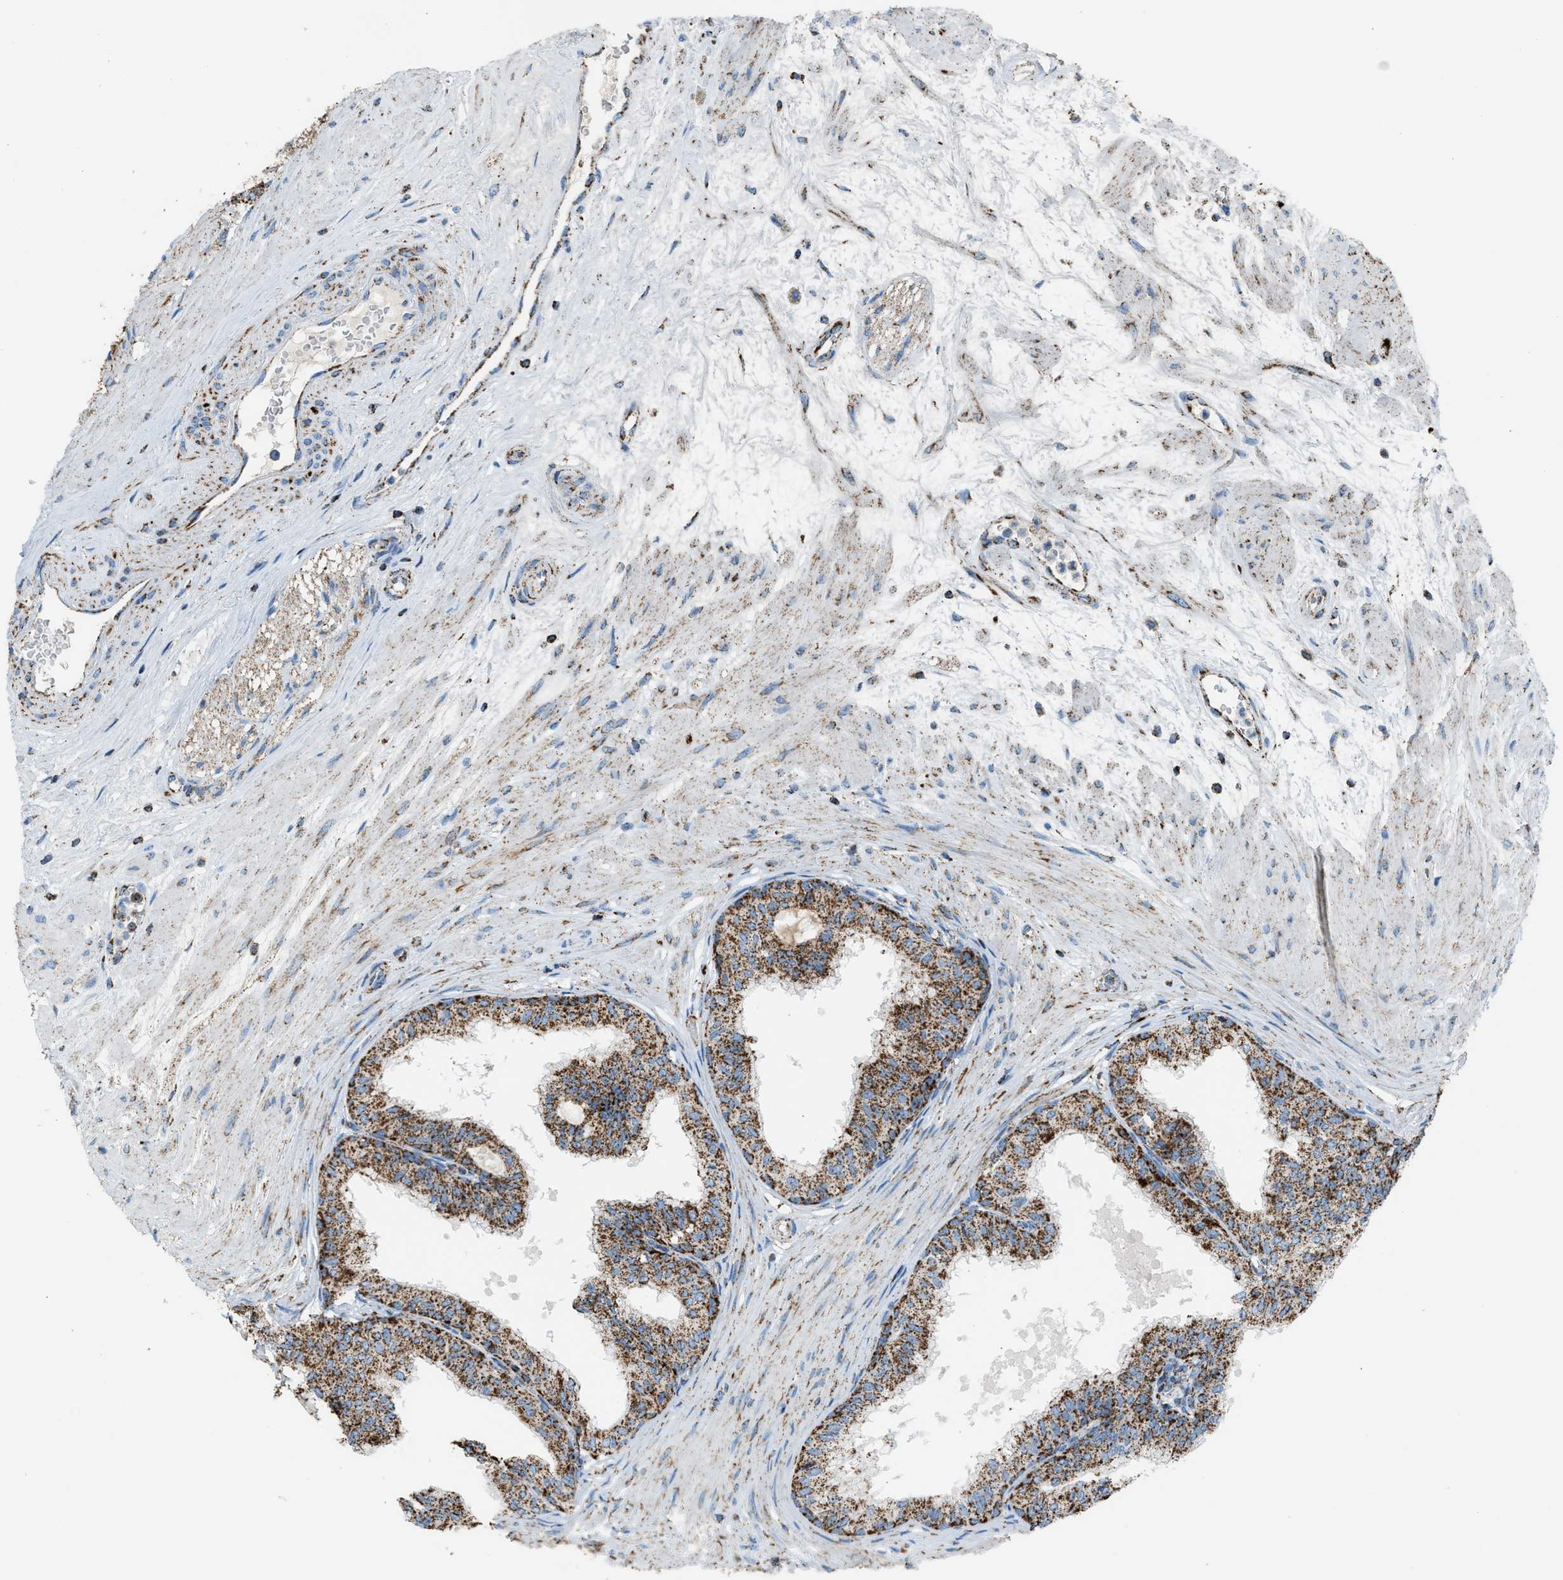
{"staining": {"intensity": "strong", "quantity": ">75%", "location": "cytoplasmic/membranous"}, "tissue": "seminal vesicle", "cell_type": "Glandular cells", "image_type": "normal", "snomed": [{"axis": "morphology", "description": "Normal tissue, NOS"}, {"axis": "topography", "description": "Prostate"}, {"axis": "topography", "description": "Seminal veicle"}], "caption": "Protein analysis of unremarkable seminal vesicle displays strong cytoplasmic/membranous staining in approximately >75% of glandular cells.", "gene": "MDH2", "patient": {"sex": "male", "age": 60}}